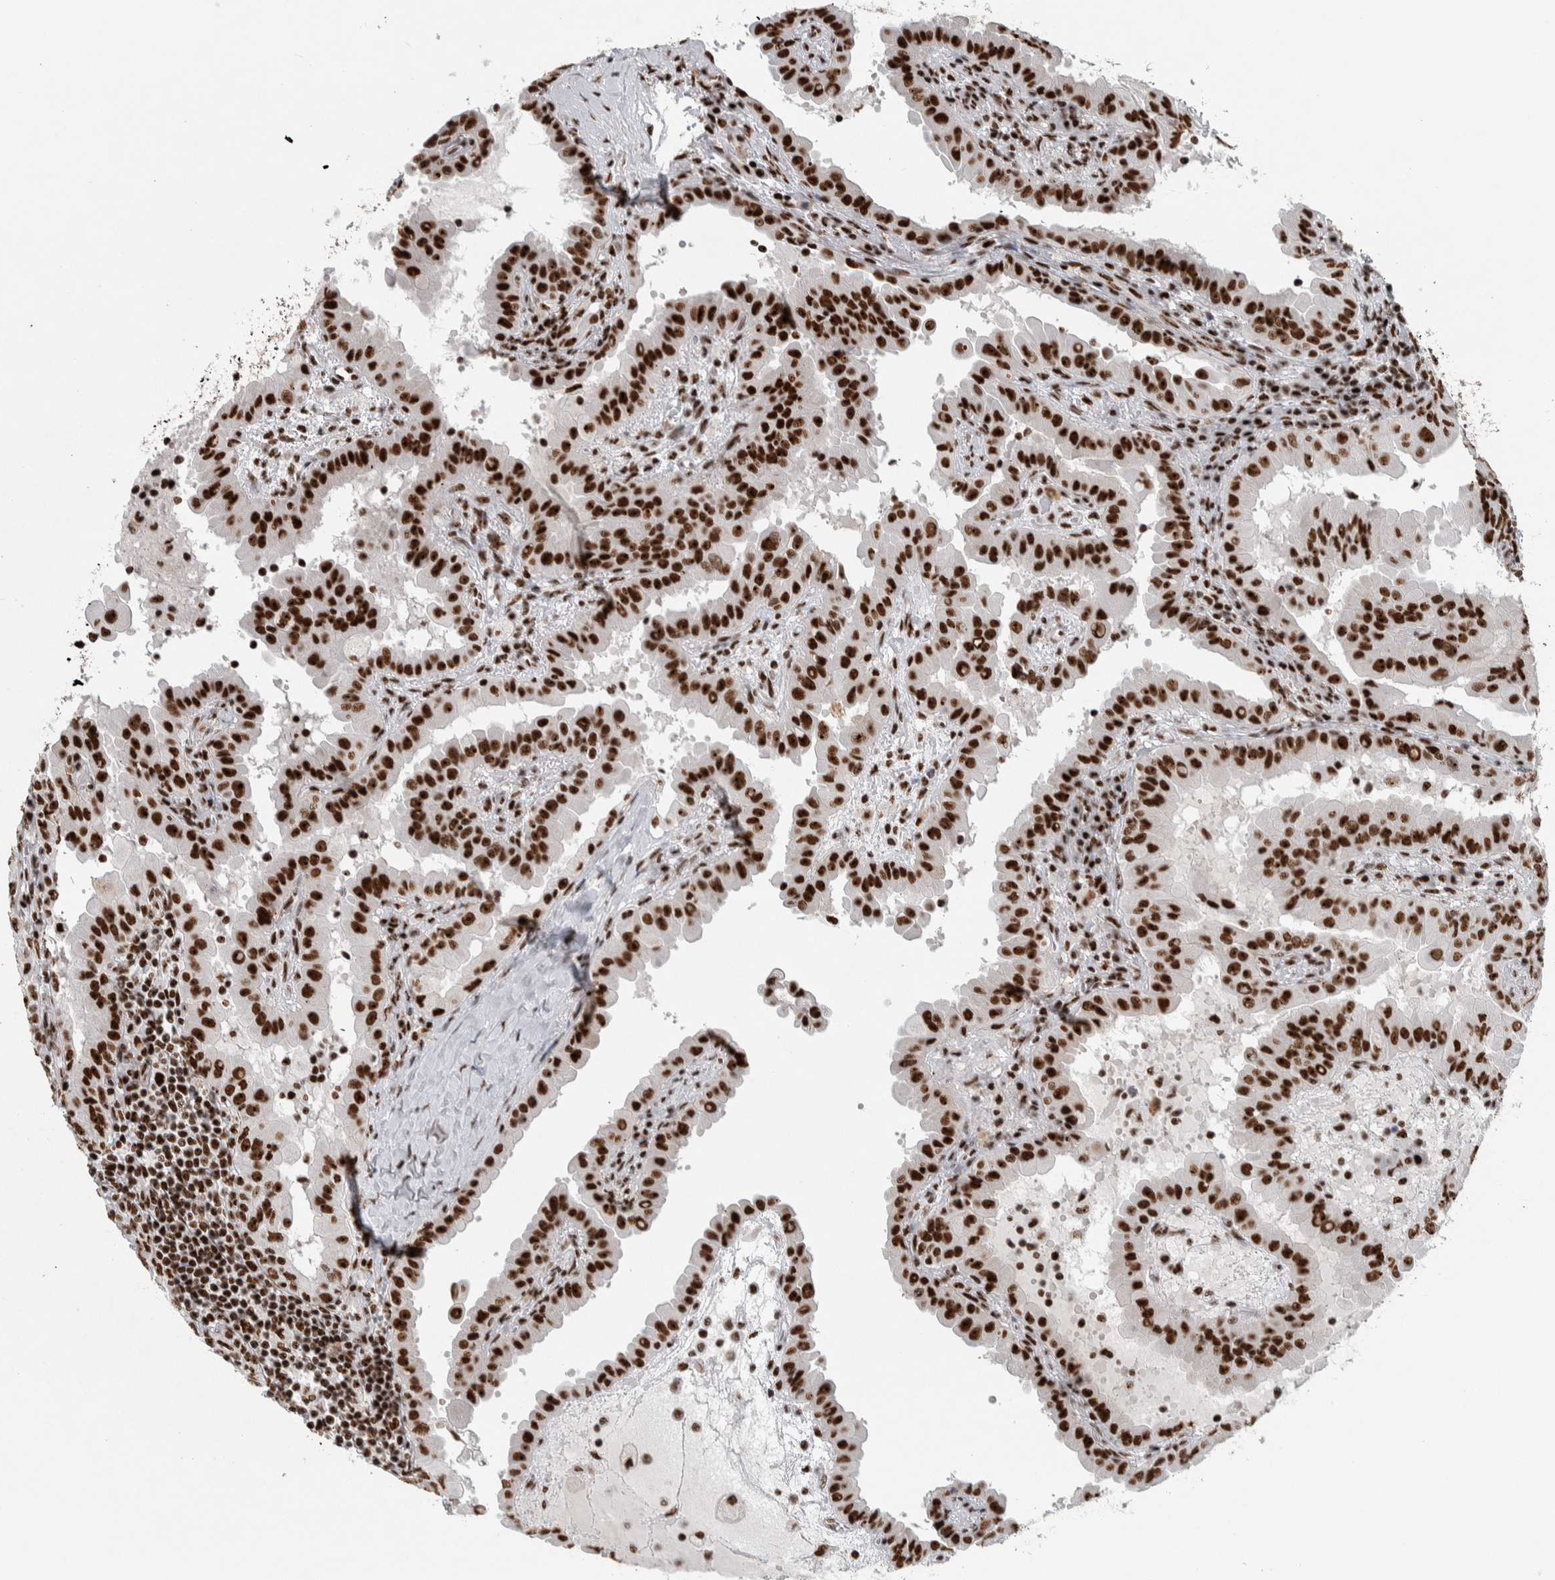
{"staining": {"intensity": "strong", "quantity": ">75%", "location": "nuclear"}, "tissue": "thyroid cancer", "cell_type": "Tumor cells", "image_type": "cancer", "snomed": [{"axis": "morphology", "description": "Papillary adenocarcinoma, NOS"}, {"axis": "topography", "description": "Thyroid gland"}], "caption": "Immunohistochemical staining of human papillary adenocarcinoma (thyroid) demonstrates strong nuclear protein expression in approximately >75% of tumor cells. (brown staining indicates protein expression, while blue staining denotes nuclei).", "gene": "NCL", "patient": {"sex": "male", "age": 33}}